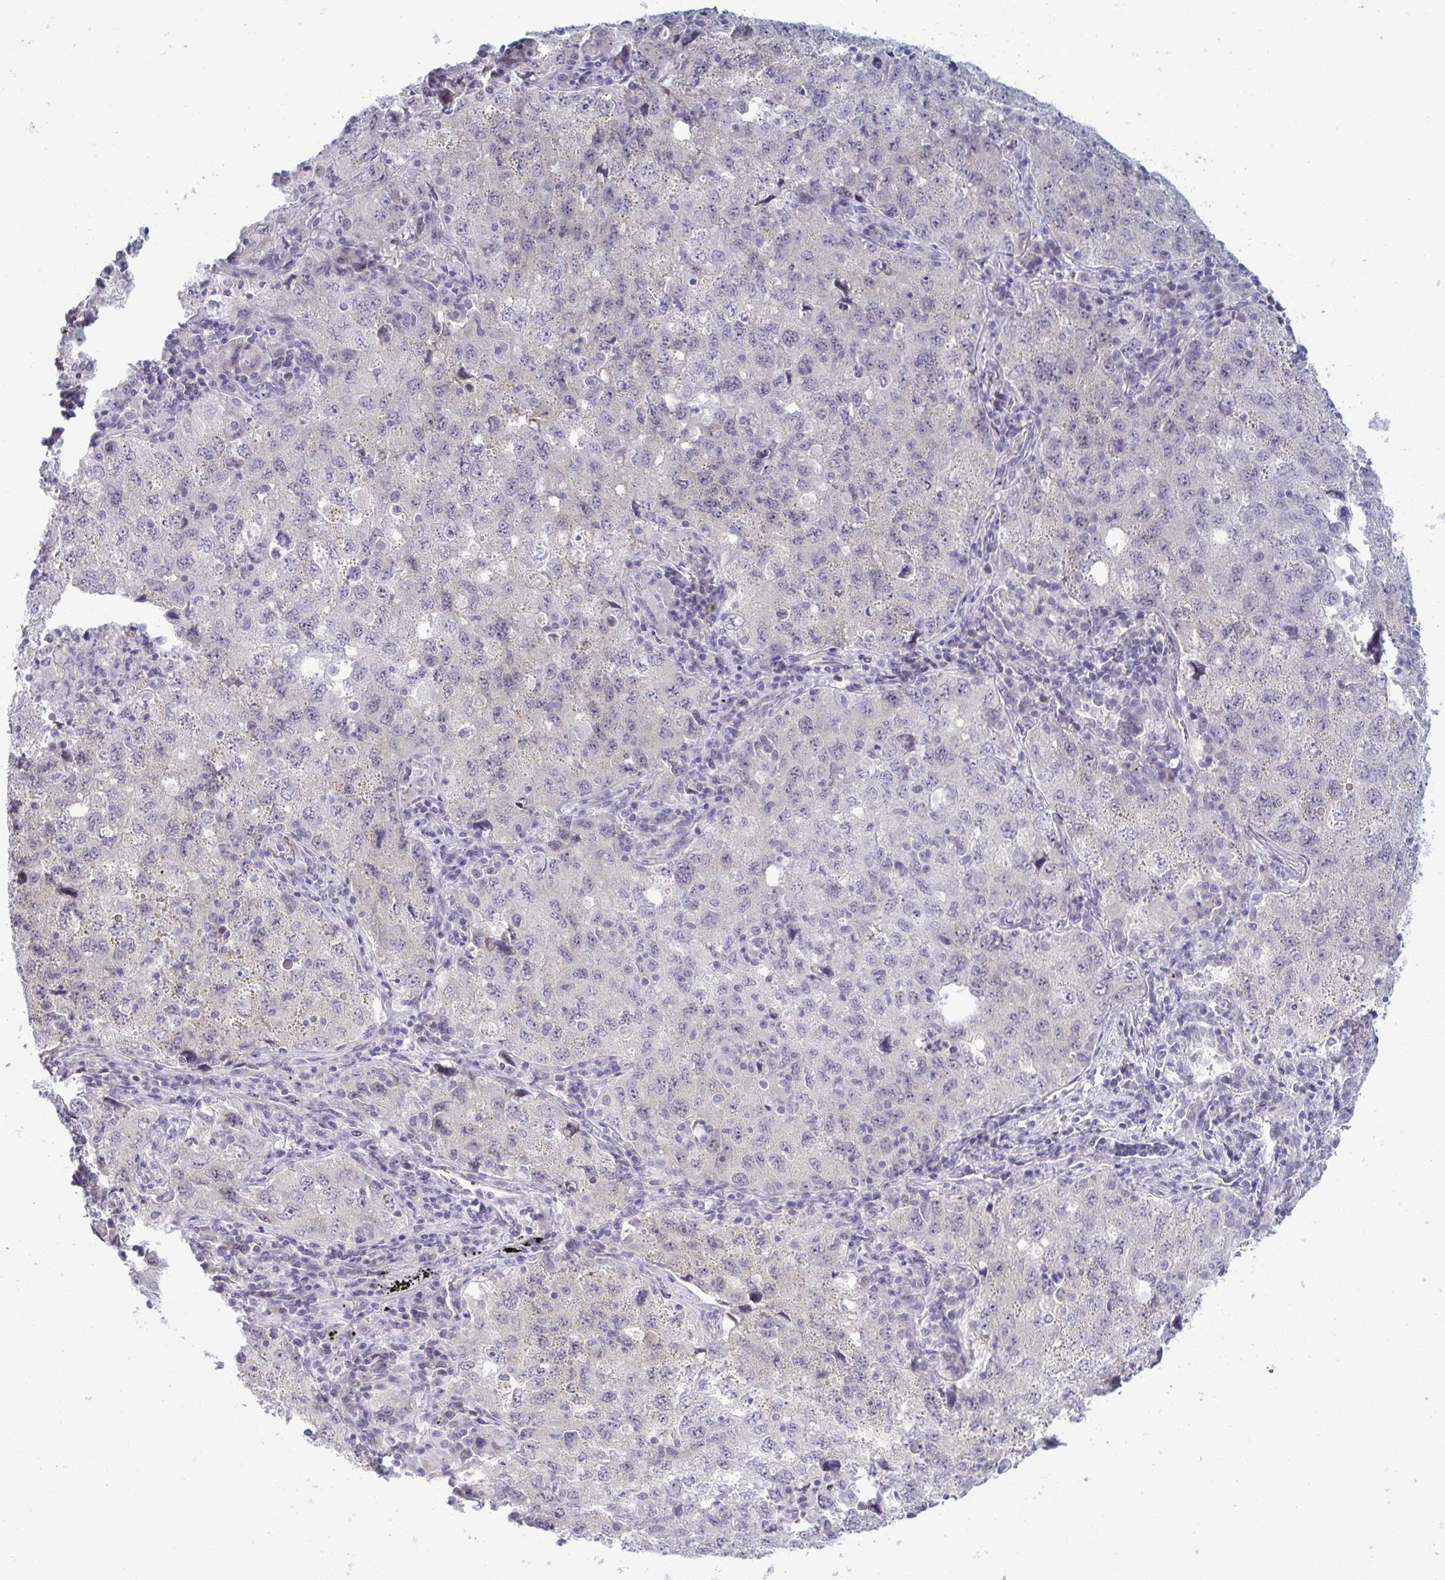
{"staining": {"intensity": "negative", "quantity": "none", "location": "none"}, "tissue": "lung cancer", "cell_type": "Tumor cells", "image_type": "cancer", "snomed": [{"axis": "morphology", "description": "Adenocarcinoma, NOS"}, {"axis": "topography", "description": "Lung"}], "caption": "The IHC micrograph has no significant expression in tumor cells of lung cancer (adenocarcinoma) tissue.", "gene": "RNASEH1", "patient": {"sex": "female", "age": 57}}